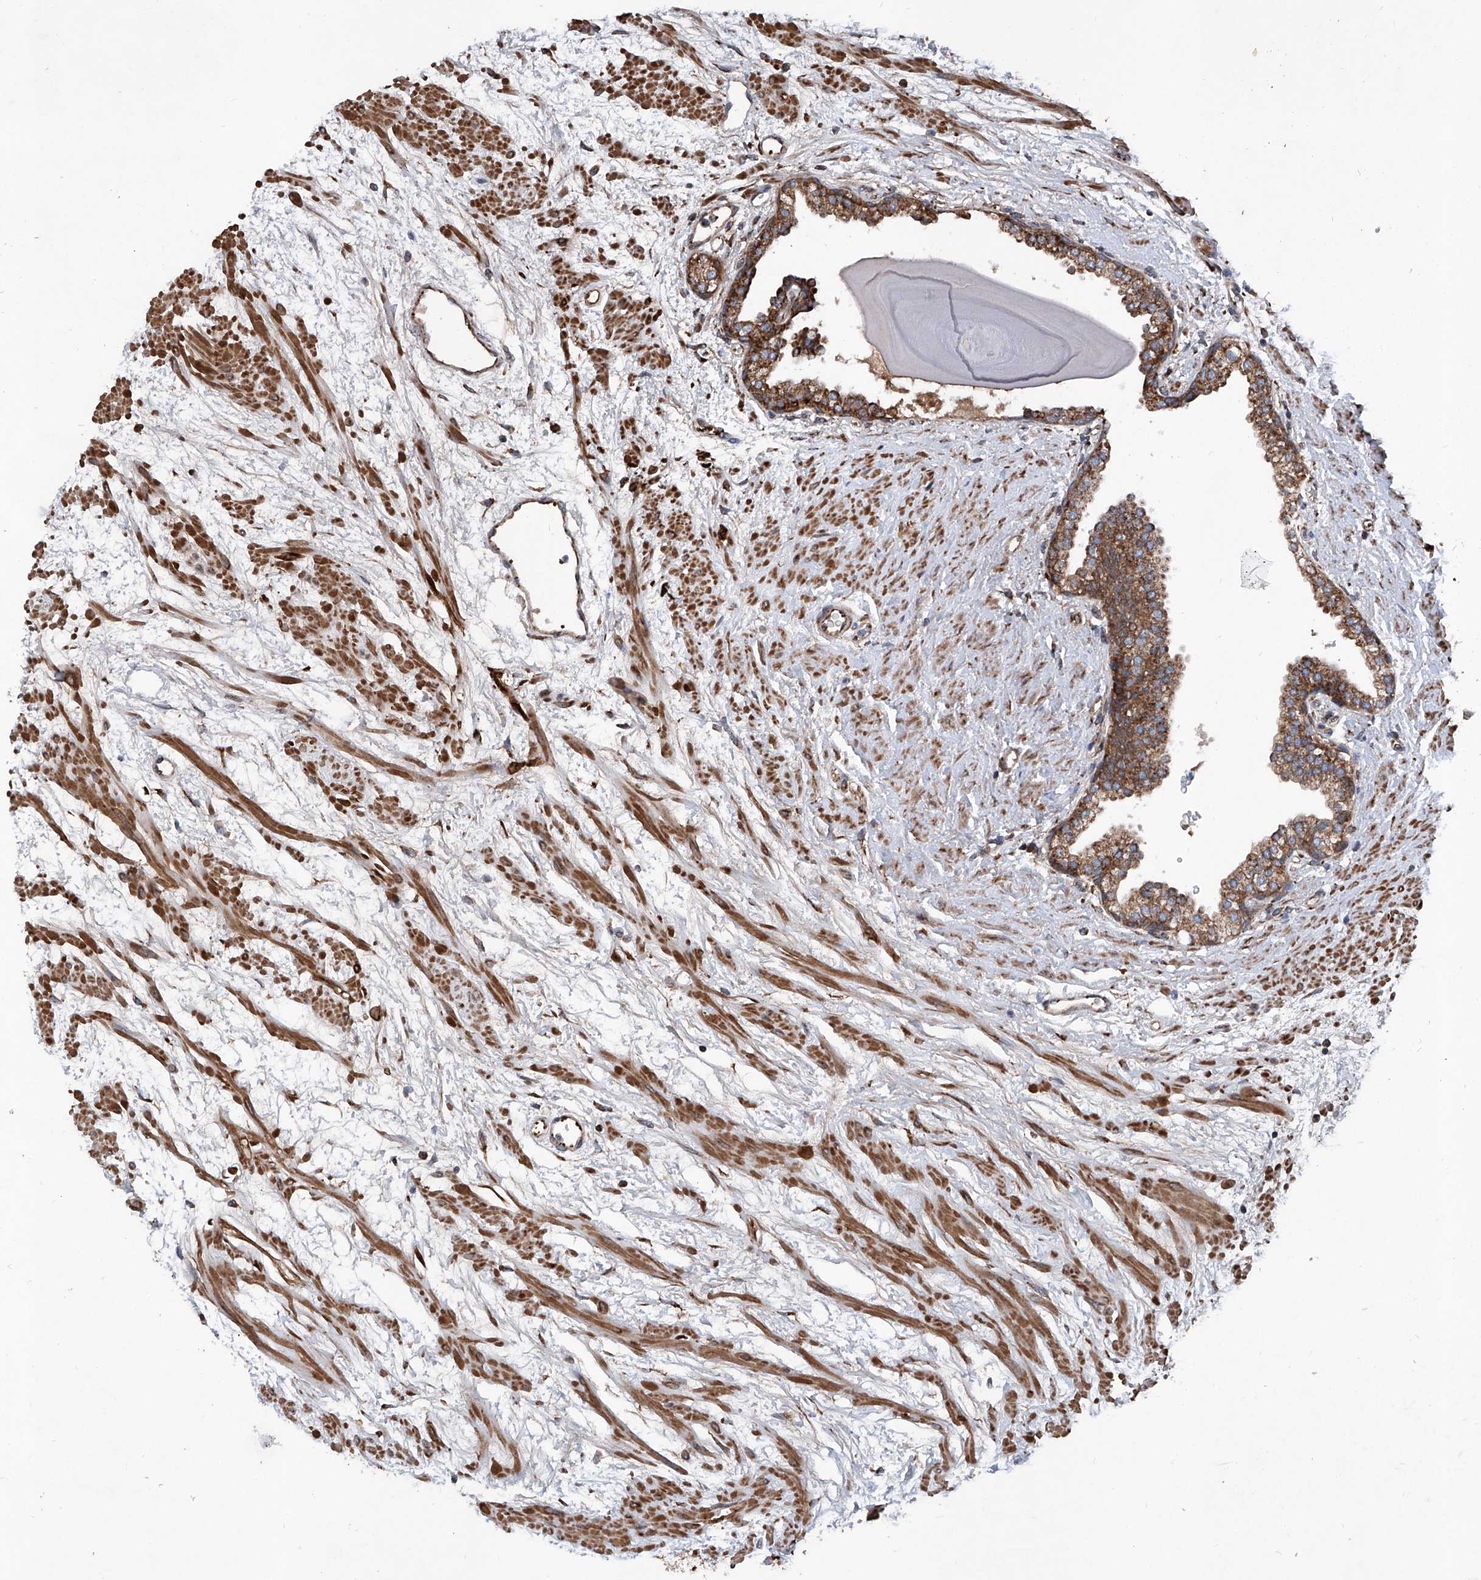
{"staining": {"intensity": "moderate", "quantity": "25%-75%", "location": "cytoplasmic/membranous"}, "tissue": "prostate", "cell_type": "Glandular cells", "image_type": "normal", "snomed": [{"axis": "morphology", "description": "Normal tissue, NOS"}, {"axis": "topography", "description": "Prostate"}], "caption": "Moderate cytoplasmic/membranous protein positivity is present in about 25%-75% of glandular cells in prostate. The staining was performed using DAB (3,3'-diaminobenzidine), with brown indicating positive protein expression. Nuclei are stained blue with hematoxylin.", "gene": "ASCC3", "patient": {"sex": "male", "age": 48}}